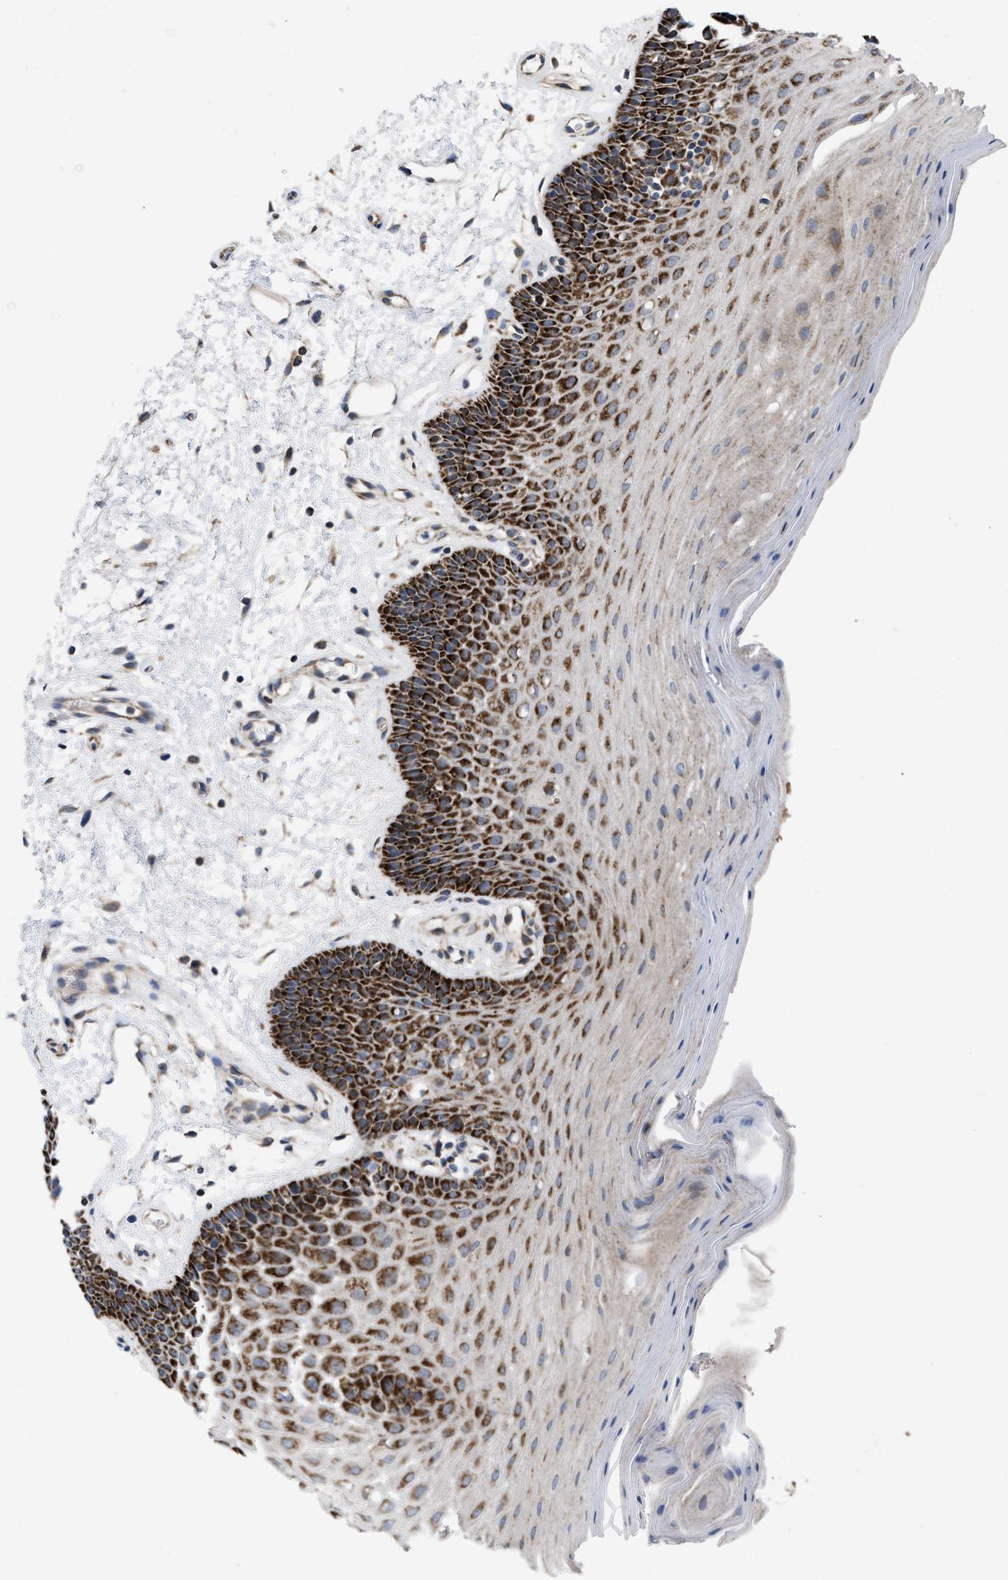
{"staining": {"intensity": "strong", "quantity": ">75%", "location": "cytoplasmic/membranous"}, "tissue": "oral mucosa", "cell_type": "Squamous epithelial cells", "image_type": "normal", "snomed": [{"axis": "morphology", "description": "Normal tissue, NOS"}, {"axis": "morphology", "description": "Squamous cell carcinoma, NOS"}, {"axis": "topography", "description": "Oral tissue"}, {"axis": "topography", "description": "Head-Neck"}], "caption": "Strong cytoplasmic/membranous protein expression is seen in approximately >75% of squamous epithelial cells in oral mucosa. Using DAB (3,3'-diaminobenzidine) (brown) and hematoxylin (blue) stains, captured at high magnification using brightfield microscopy.", "gene": "AKAP1", "patient": {"sex": "male", "age": 71}}